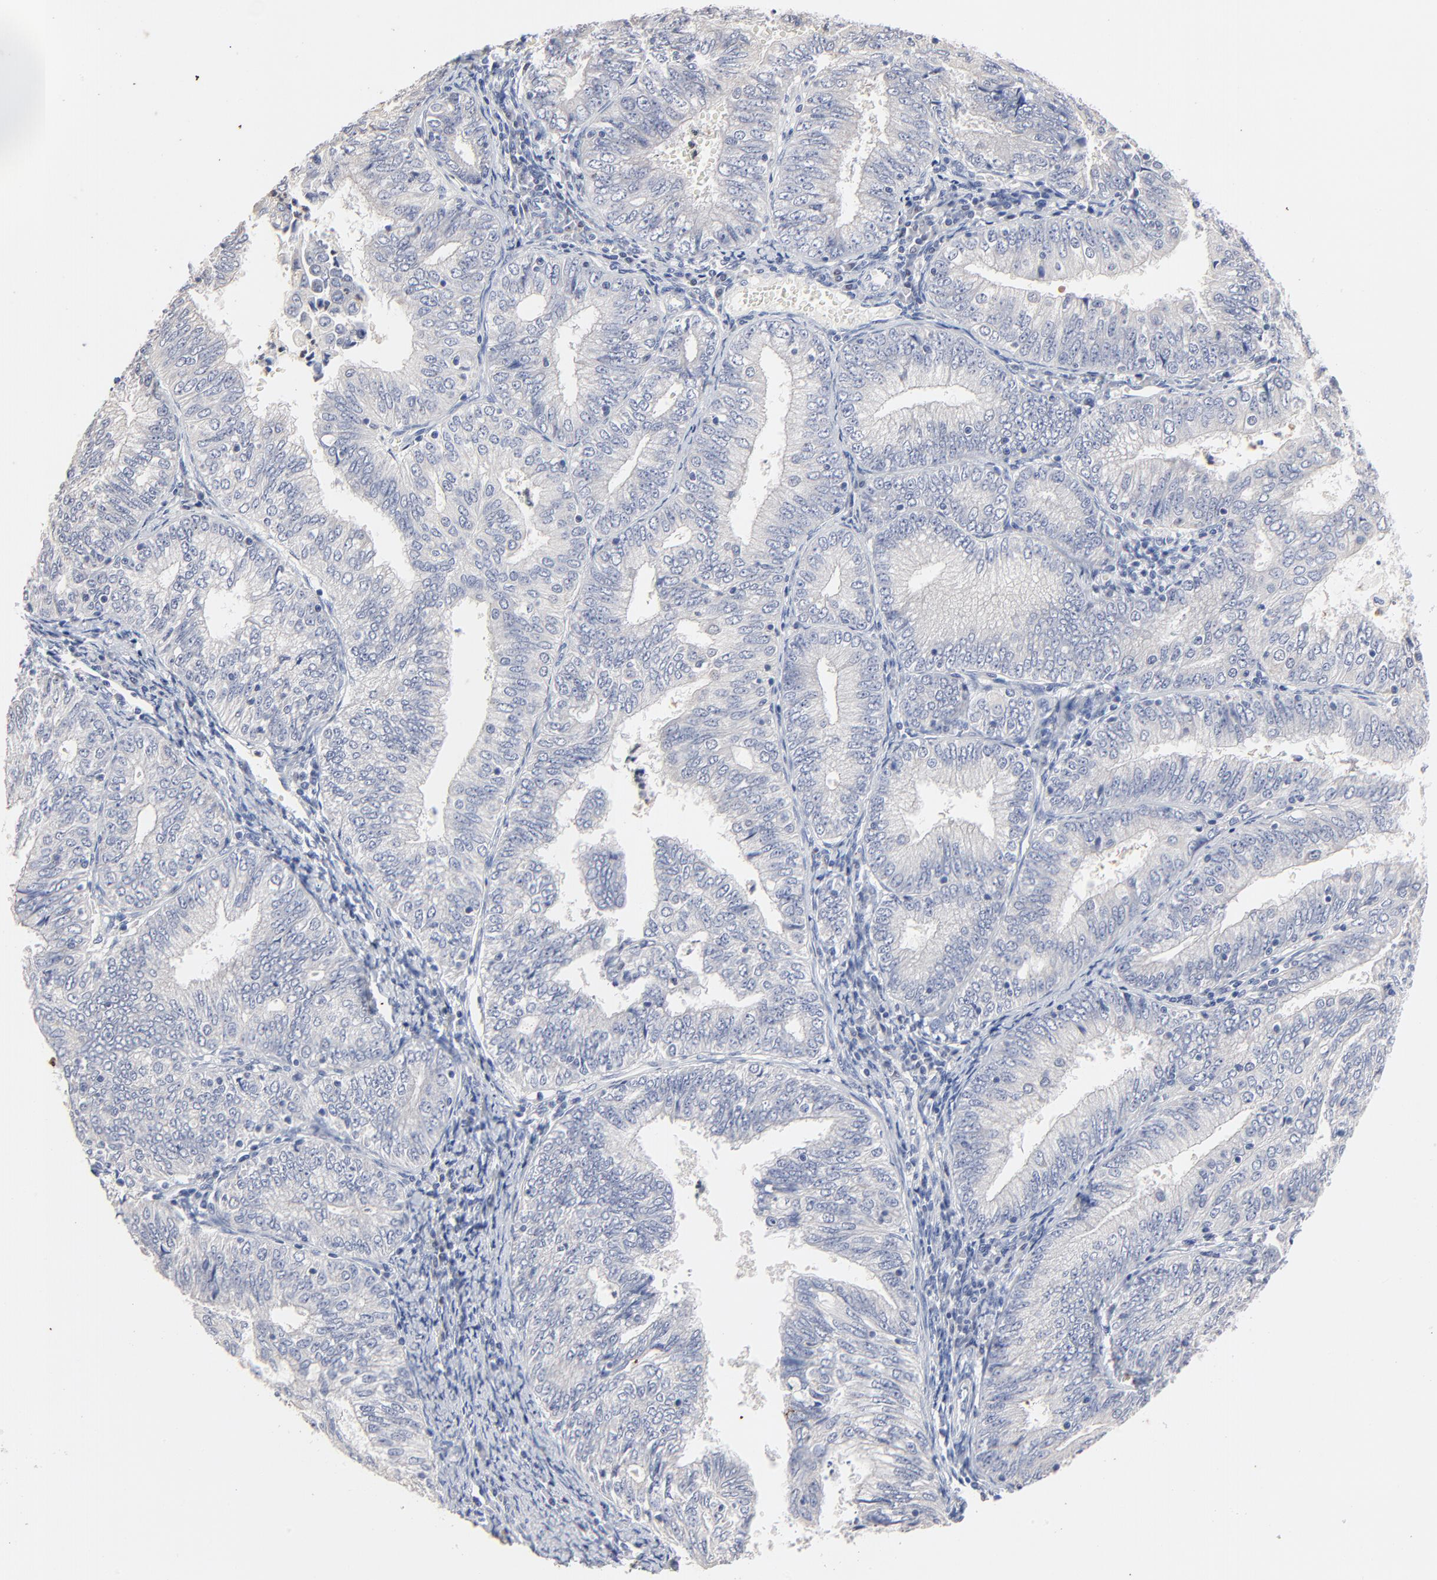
{"staining": {"intensity": "negative", "quantity": "none", "location": "none"}, "tissue": "endometrial cancer", "cell_type": "Tumor cells", "image_type": "cancer", "snomed": [{"axis": "morphology", "description": "Adenocarcinoma, NOS"}, {"axis": "topography", "description": "Endometrium"}], "caption": "Immunohistochemistry (IHC) histopathology image of neoplastic tissue: human endometrial cancer (adenocarcinoma) stained with DAB (3,3'-diaminobenzidine) shows no significant protein staining in tumor cells.", "gene": "AADAC", "patient": {"sex": "female", "age": 69}}